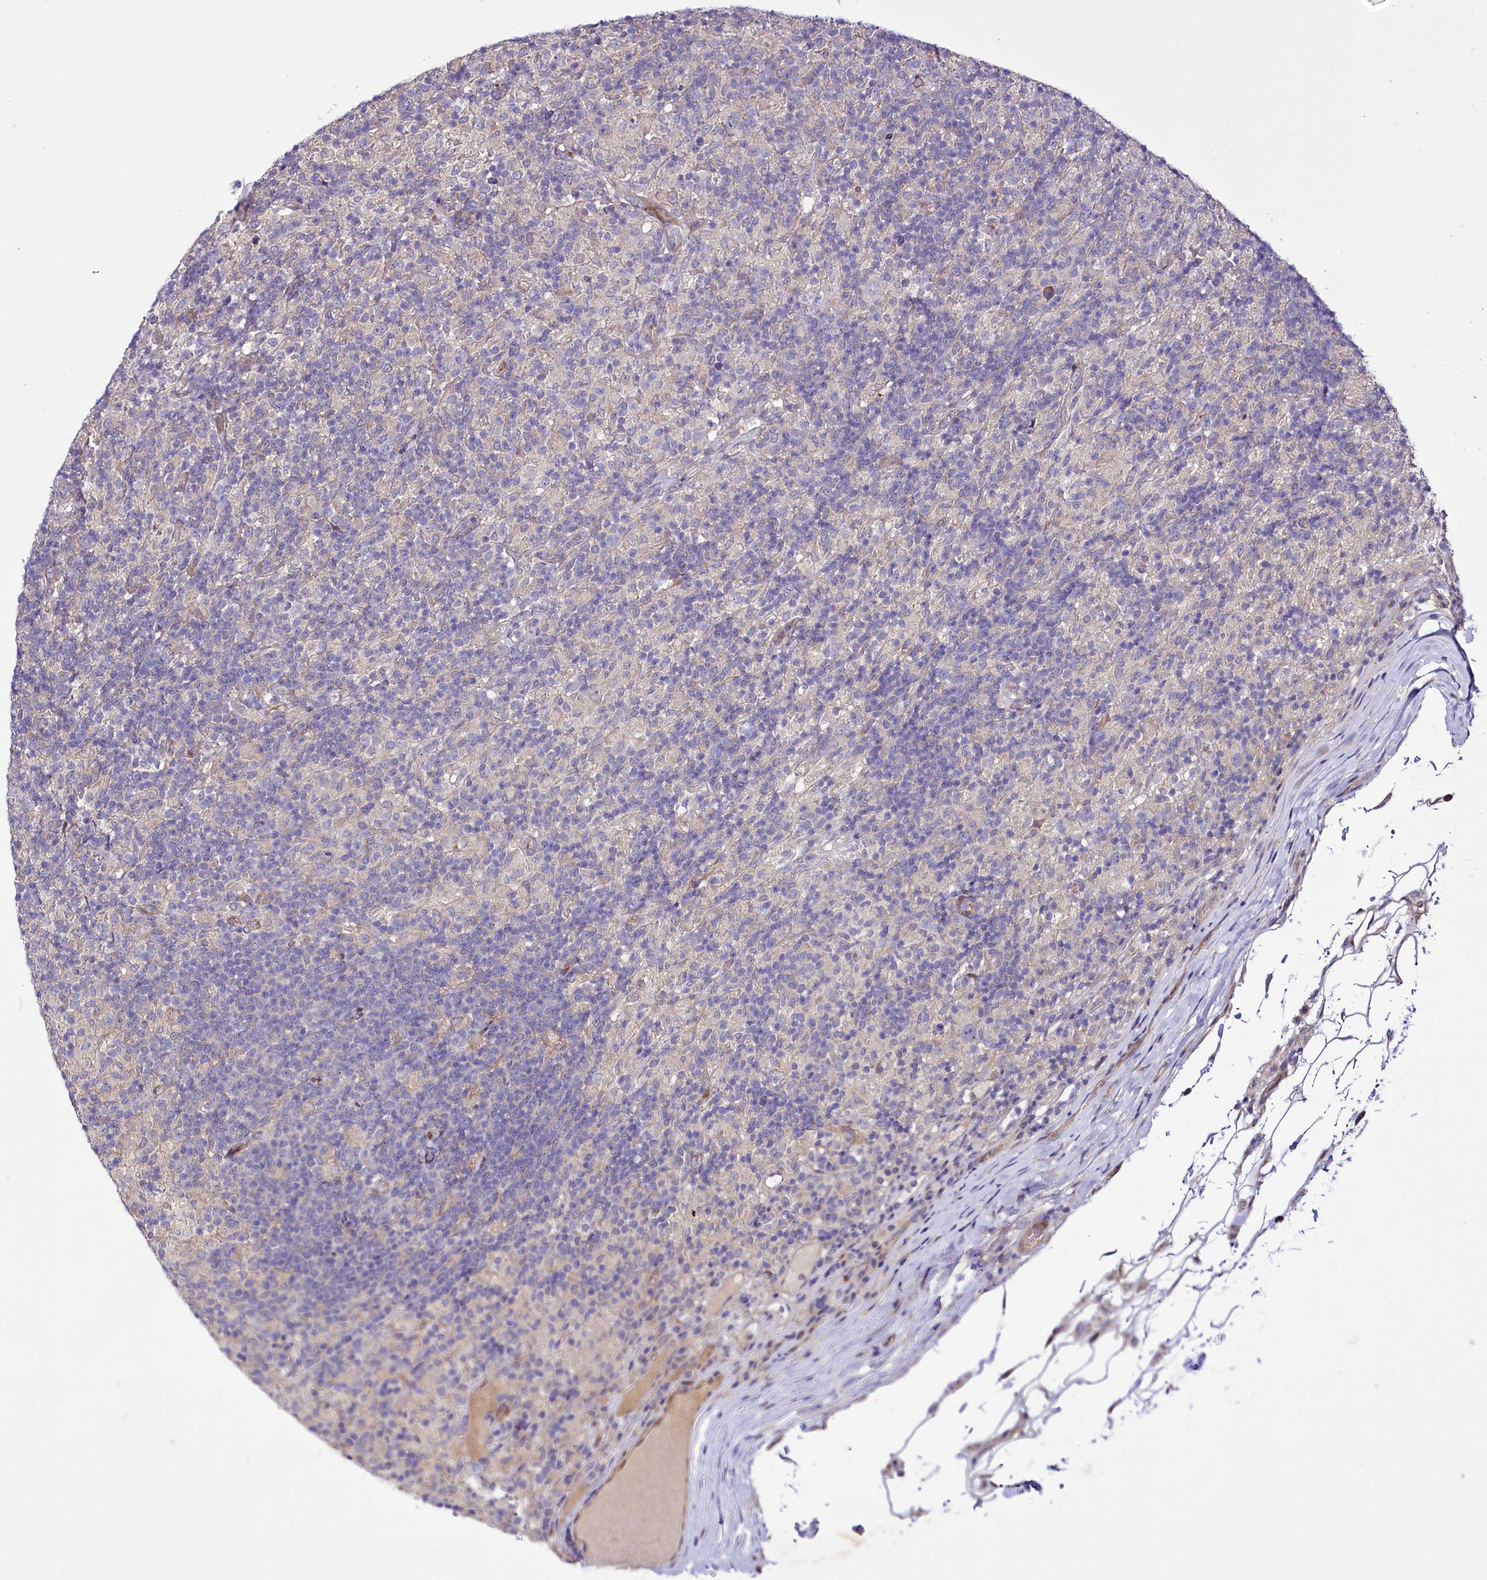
{"staining": {"intensity": "negative", "quantity": "none", "location": "none"}, "tissue": "lymphoma", "cell_type": "Tumor cells", "image_type": "cancer", "snomed": [{"axis": "morphology", "description": "Hodgkin's disease, NOS"}, {"axis": "topography", "description": "Lymph node"}], "caption": "Histopathology image shows no protein positivity in tumor cells of Hodgkin's disease tissue.", "gene": "ZC3H12C", "patient": {"sex": "male", "age": 70}}